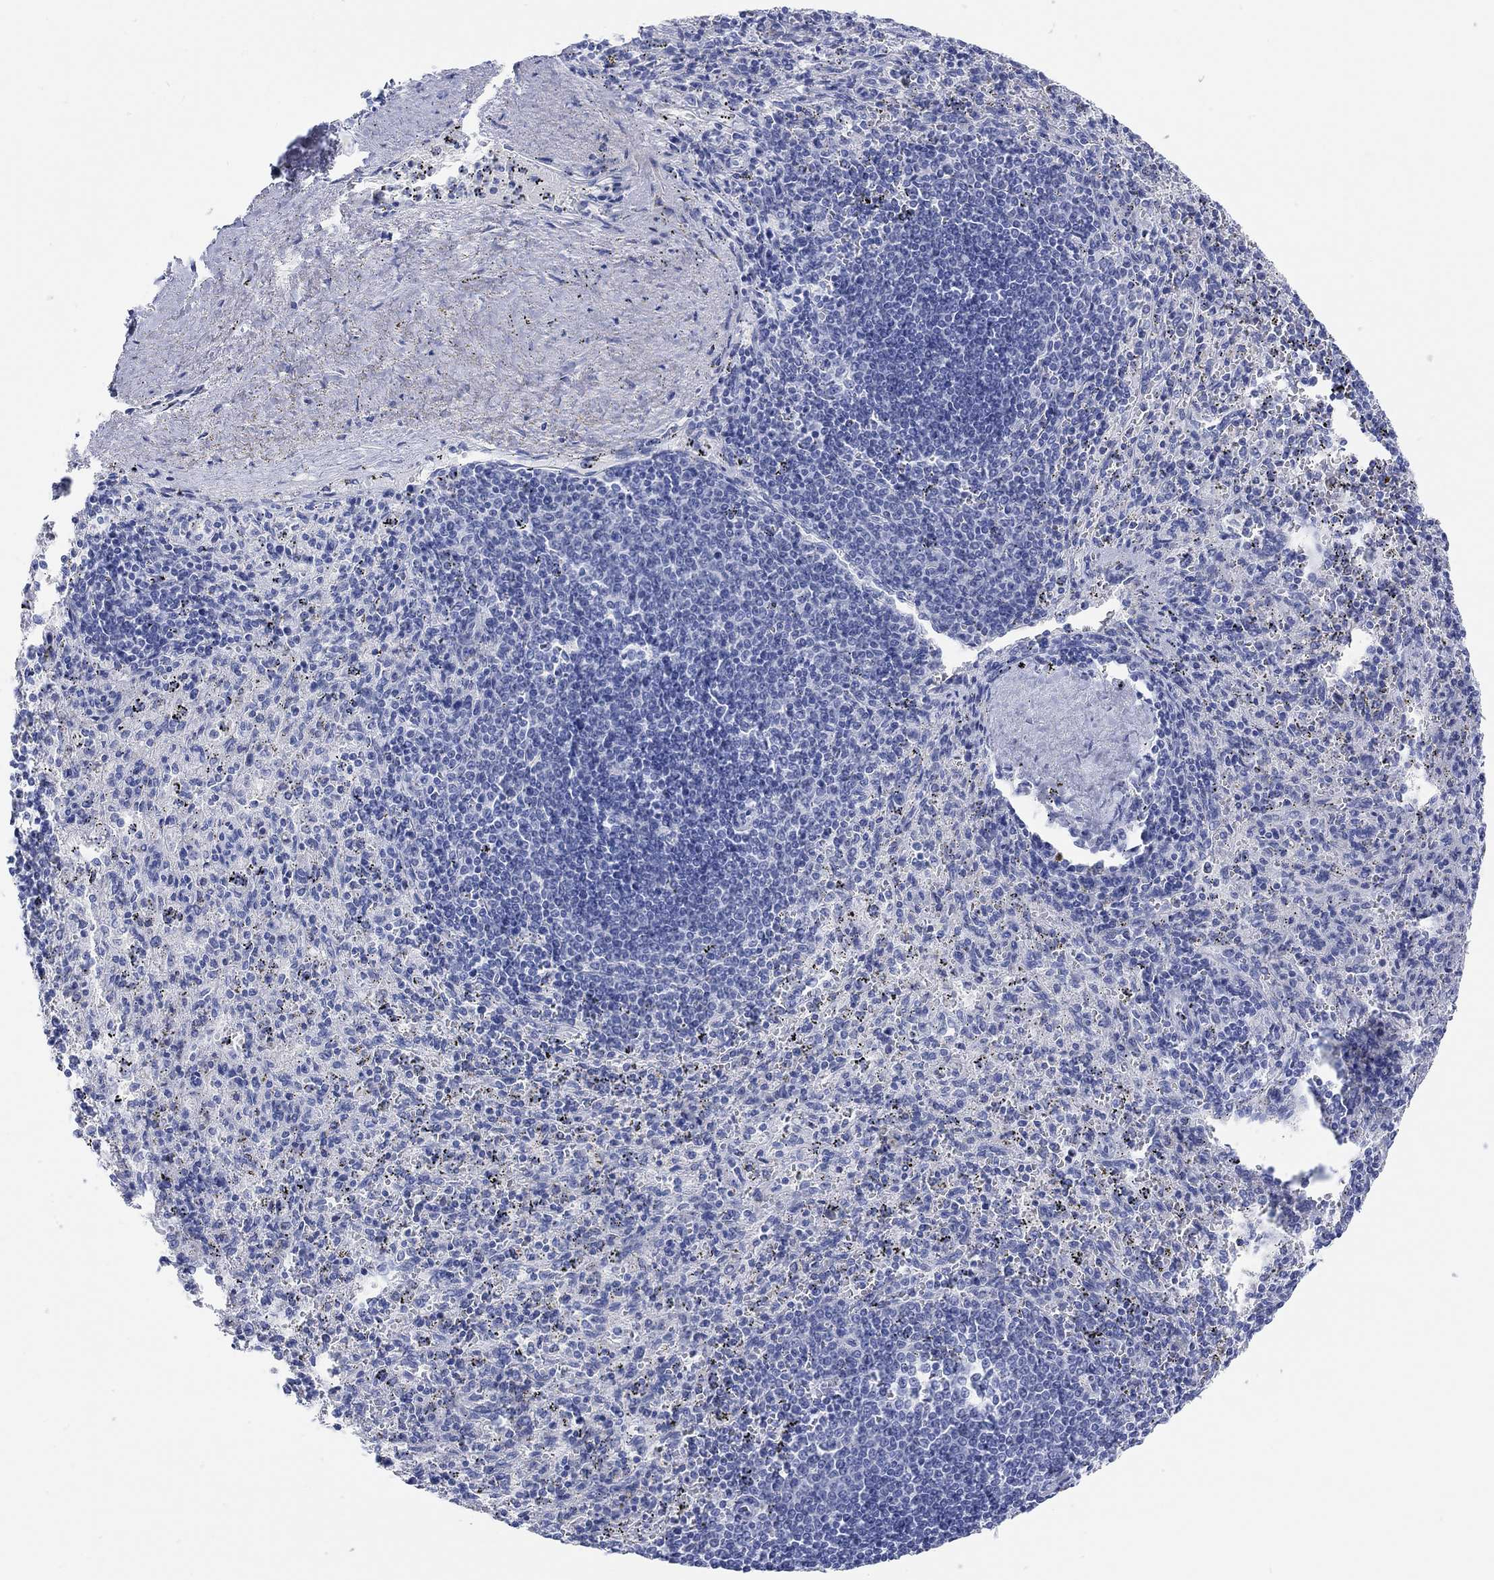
{"staining": {"intensity": "negative", "quantity": "none", "location": "none"}, "tissue": "spleen", "cell_type": "Cells in red pulp", "image_type": "normal", "snomed": [{"axis": "morphology", "description": "Normal tissue, NOS"}, {"axis": "topography", "description": "Spleen"}], "caption": "An immunohistochemistry image of benign spleen is shown. There is no staining in cells in red pulp of spleen. Brightfield microscopy of immunohistochemistry (IHC) stained with DAB (3,3'-diaminobenzidine) (brown) and hematoxylin (blue), captured at high magnification.", "gene": "XIRP2", "patient": {"sex": "male", "age": 57}}